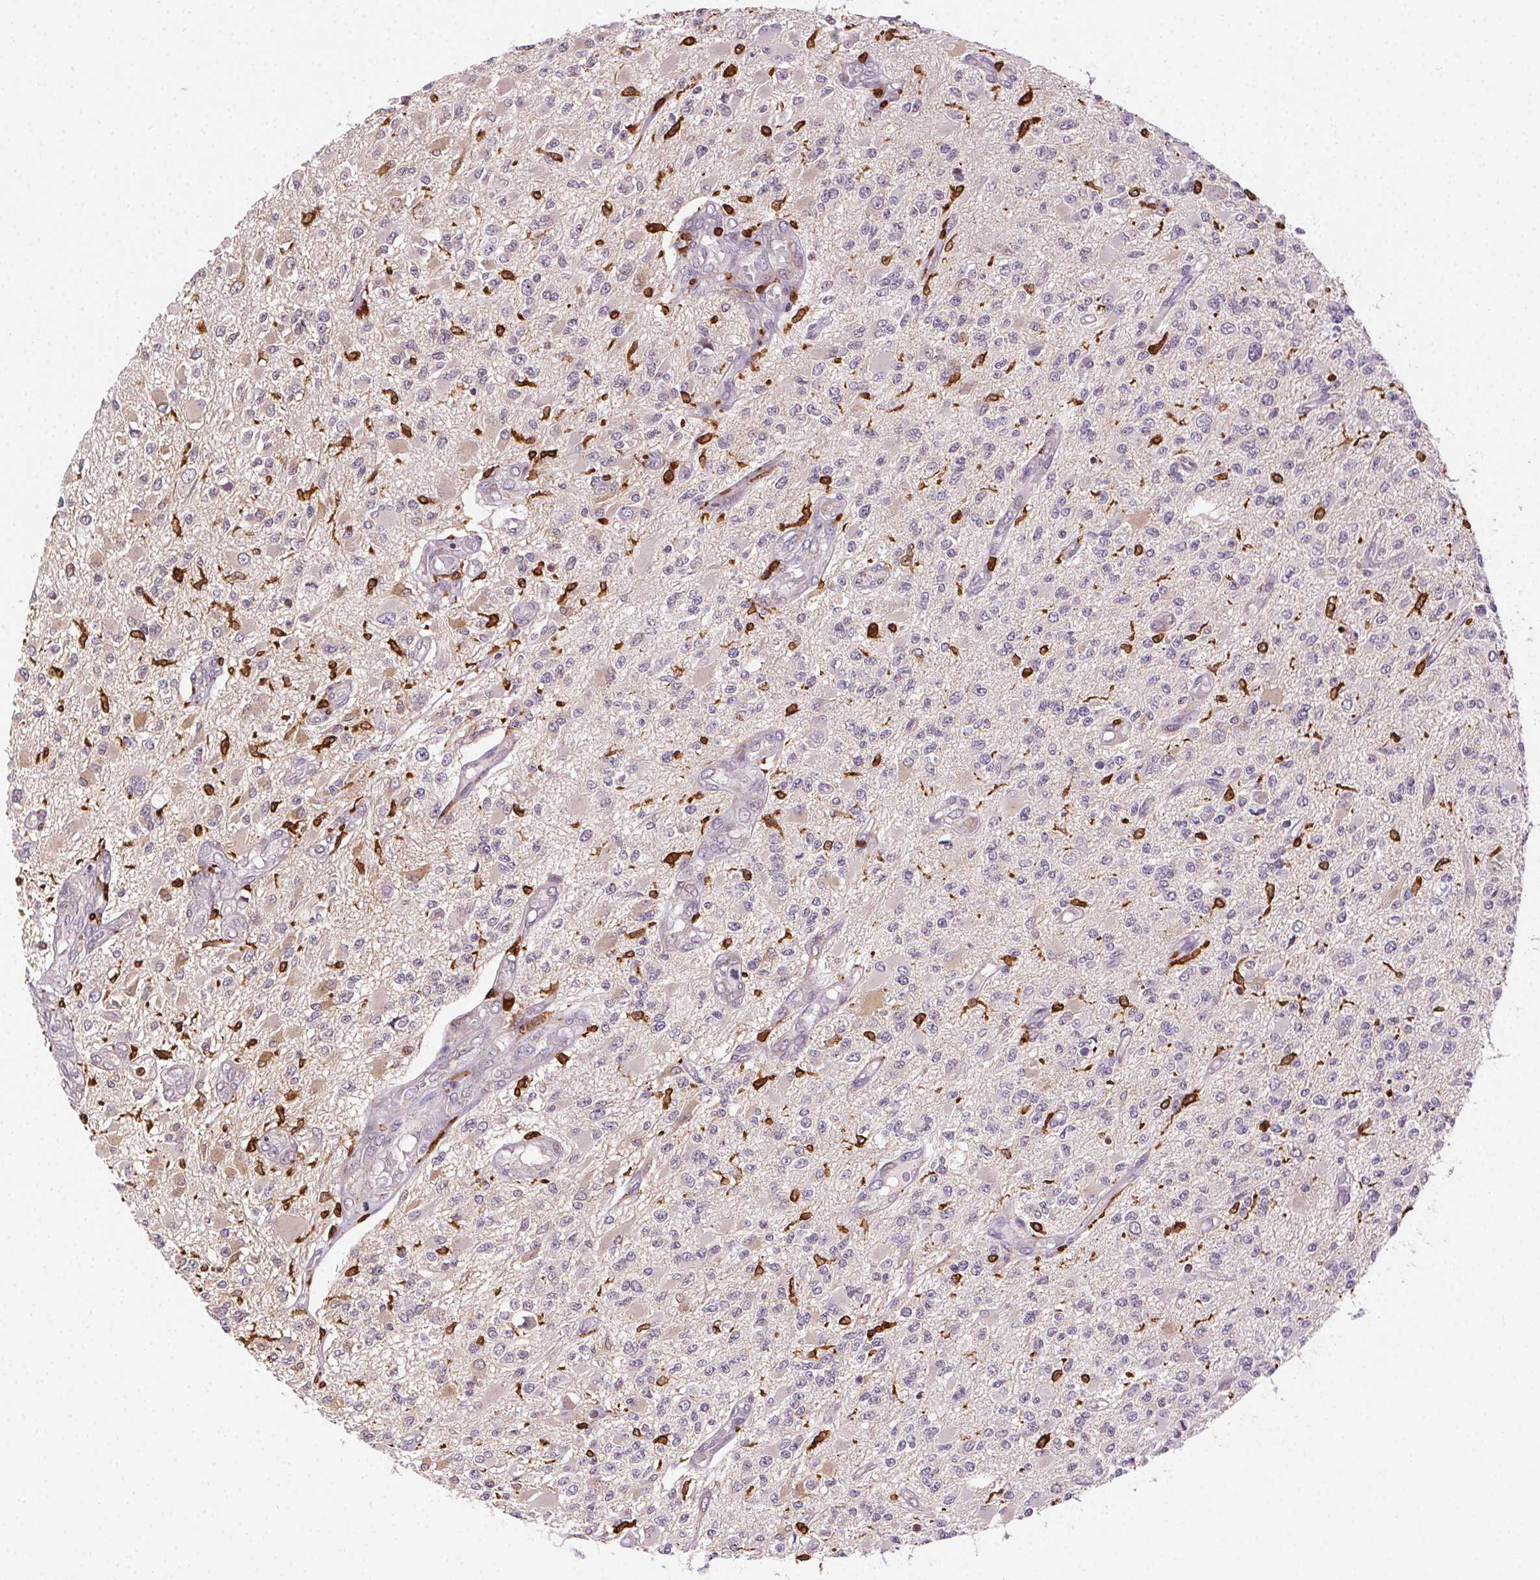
{"staining": {"intensity": "negative", "quantity": "none", "location": "none"}, "tissue": "glioma", "cell_type": "Tumor cells", "image_type": "cancer", "snomed": [{"axis": "morphology", "description": "Glioma, malignant, High grade"}, {"axis": "topography", "description": "Brain"}], "caption": "A micrograph of malignant high-grade glioma stained for a protein shows no brown staining in tumor cells.", "gene": "RNASET2", "patient": {"sex": "female", "age": 63}}